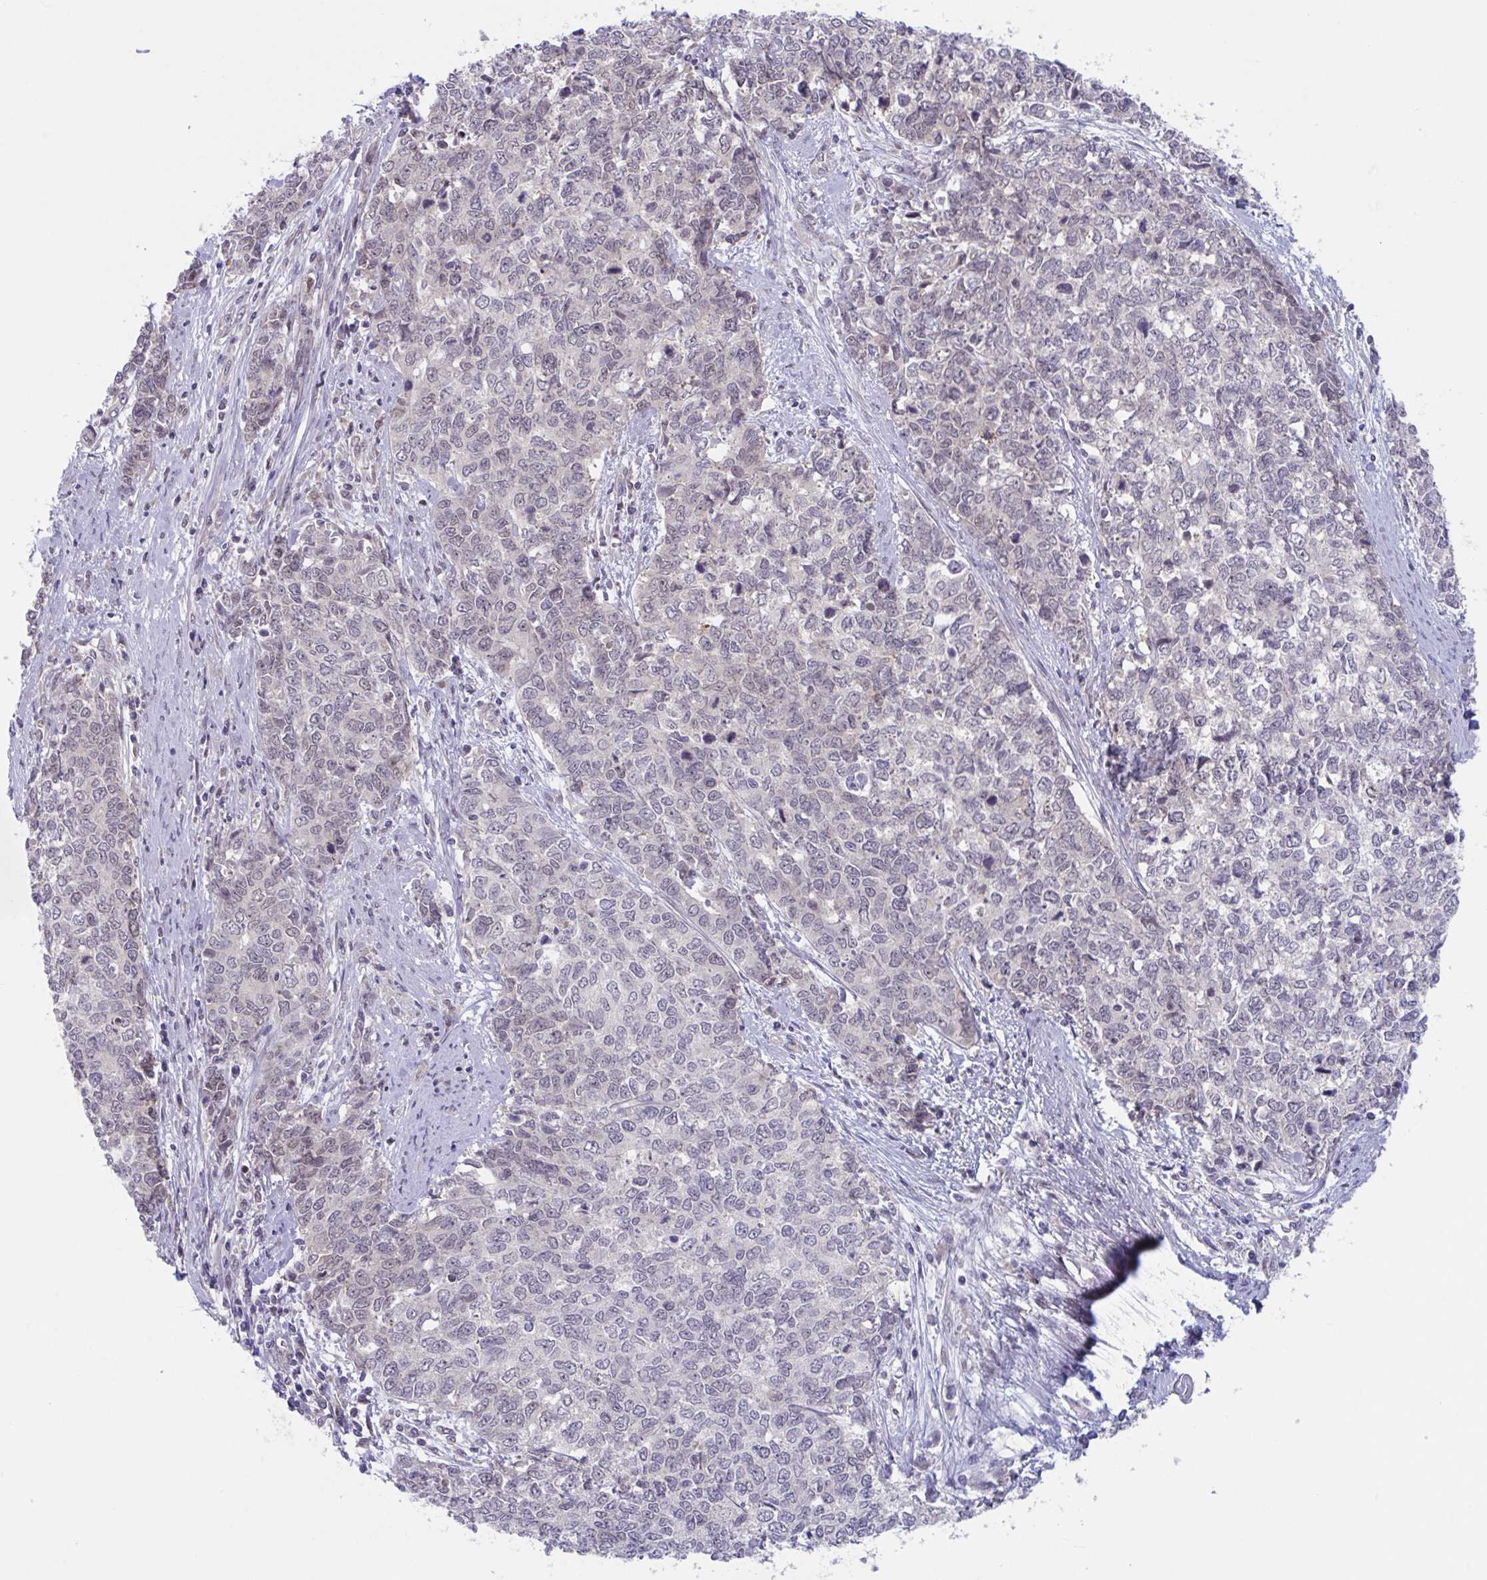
{"staining": {"intensity": "weak", "quantity": "<25%", "location": "nuclear"}, "tissue": "cervical cancer", "cell_type": "Tumor cells", "image_type": "cancer", "snomed": [{"axis": "morphology", "description": "Adenocarcinoma, NOS"}, {"axis": "topography", "description": "Cervix"}], "caption": "Immunohistochemical staining of human cervical adenocarcinoma shows no significant staining in tumor cells.", "gene": "RIOK1", "patient": {"sex": "female", "age": 63}}